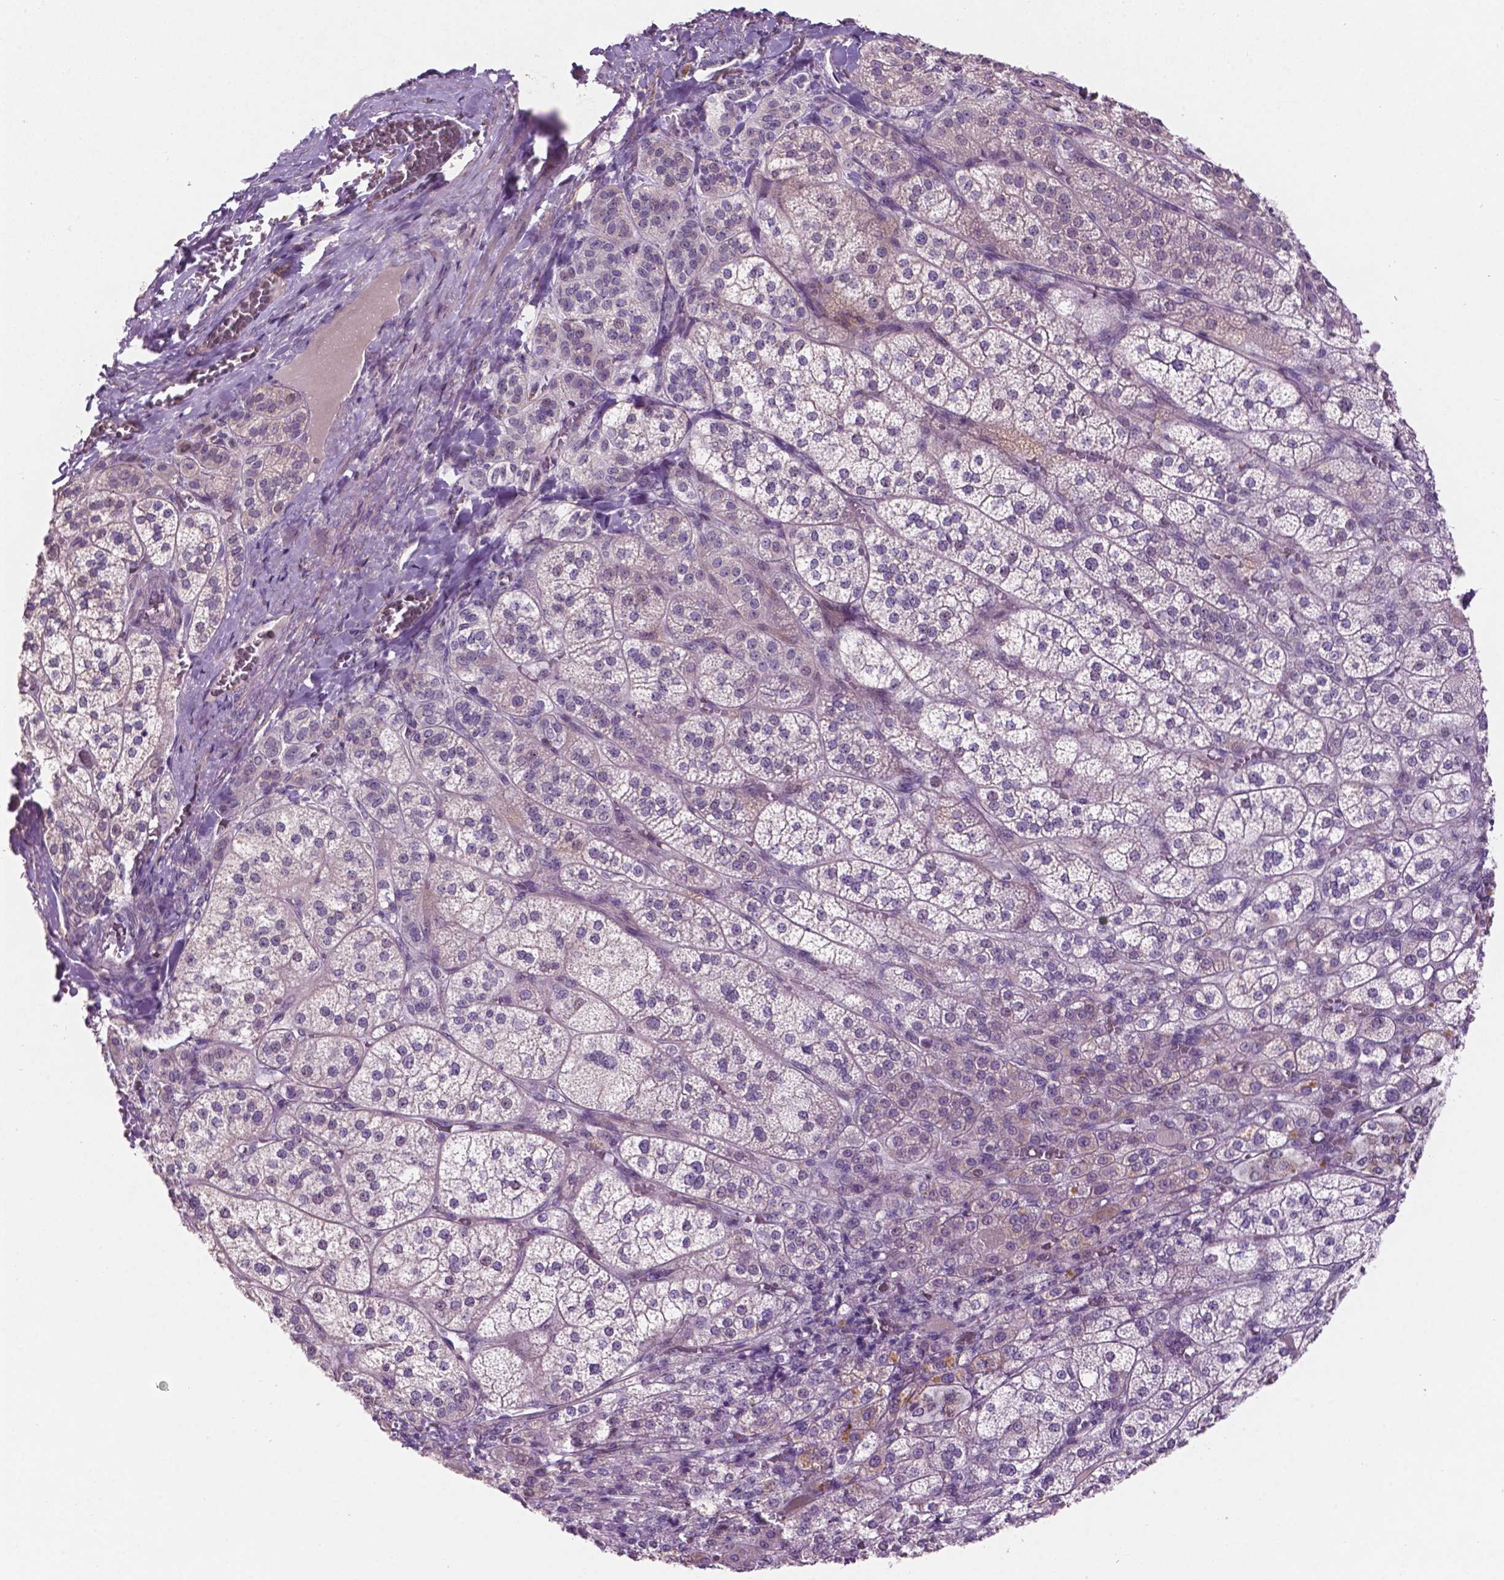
{"staining": {"intensity": "negative", "quantity": "none", "location": "none"}, "tissue": "adrenal gland", "cell_type": "Glandular cells", "image_type": "normal", "snomed": [{"axis": "morphology", "description": "Normal tissue, NOS"}, {"axis": "topography", "description": "Adrenal gland"}], "caption": "DAB immunohistochemical staining of benign adrenal gland exhibits no significant staining in glandular cells.", "gene": "ARL5C", "patient": {"sex": "female", "age": 60}}